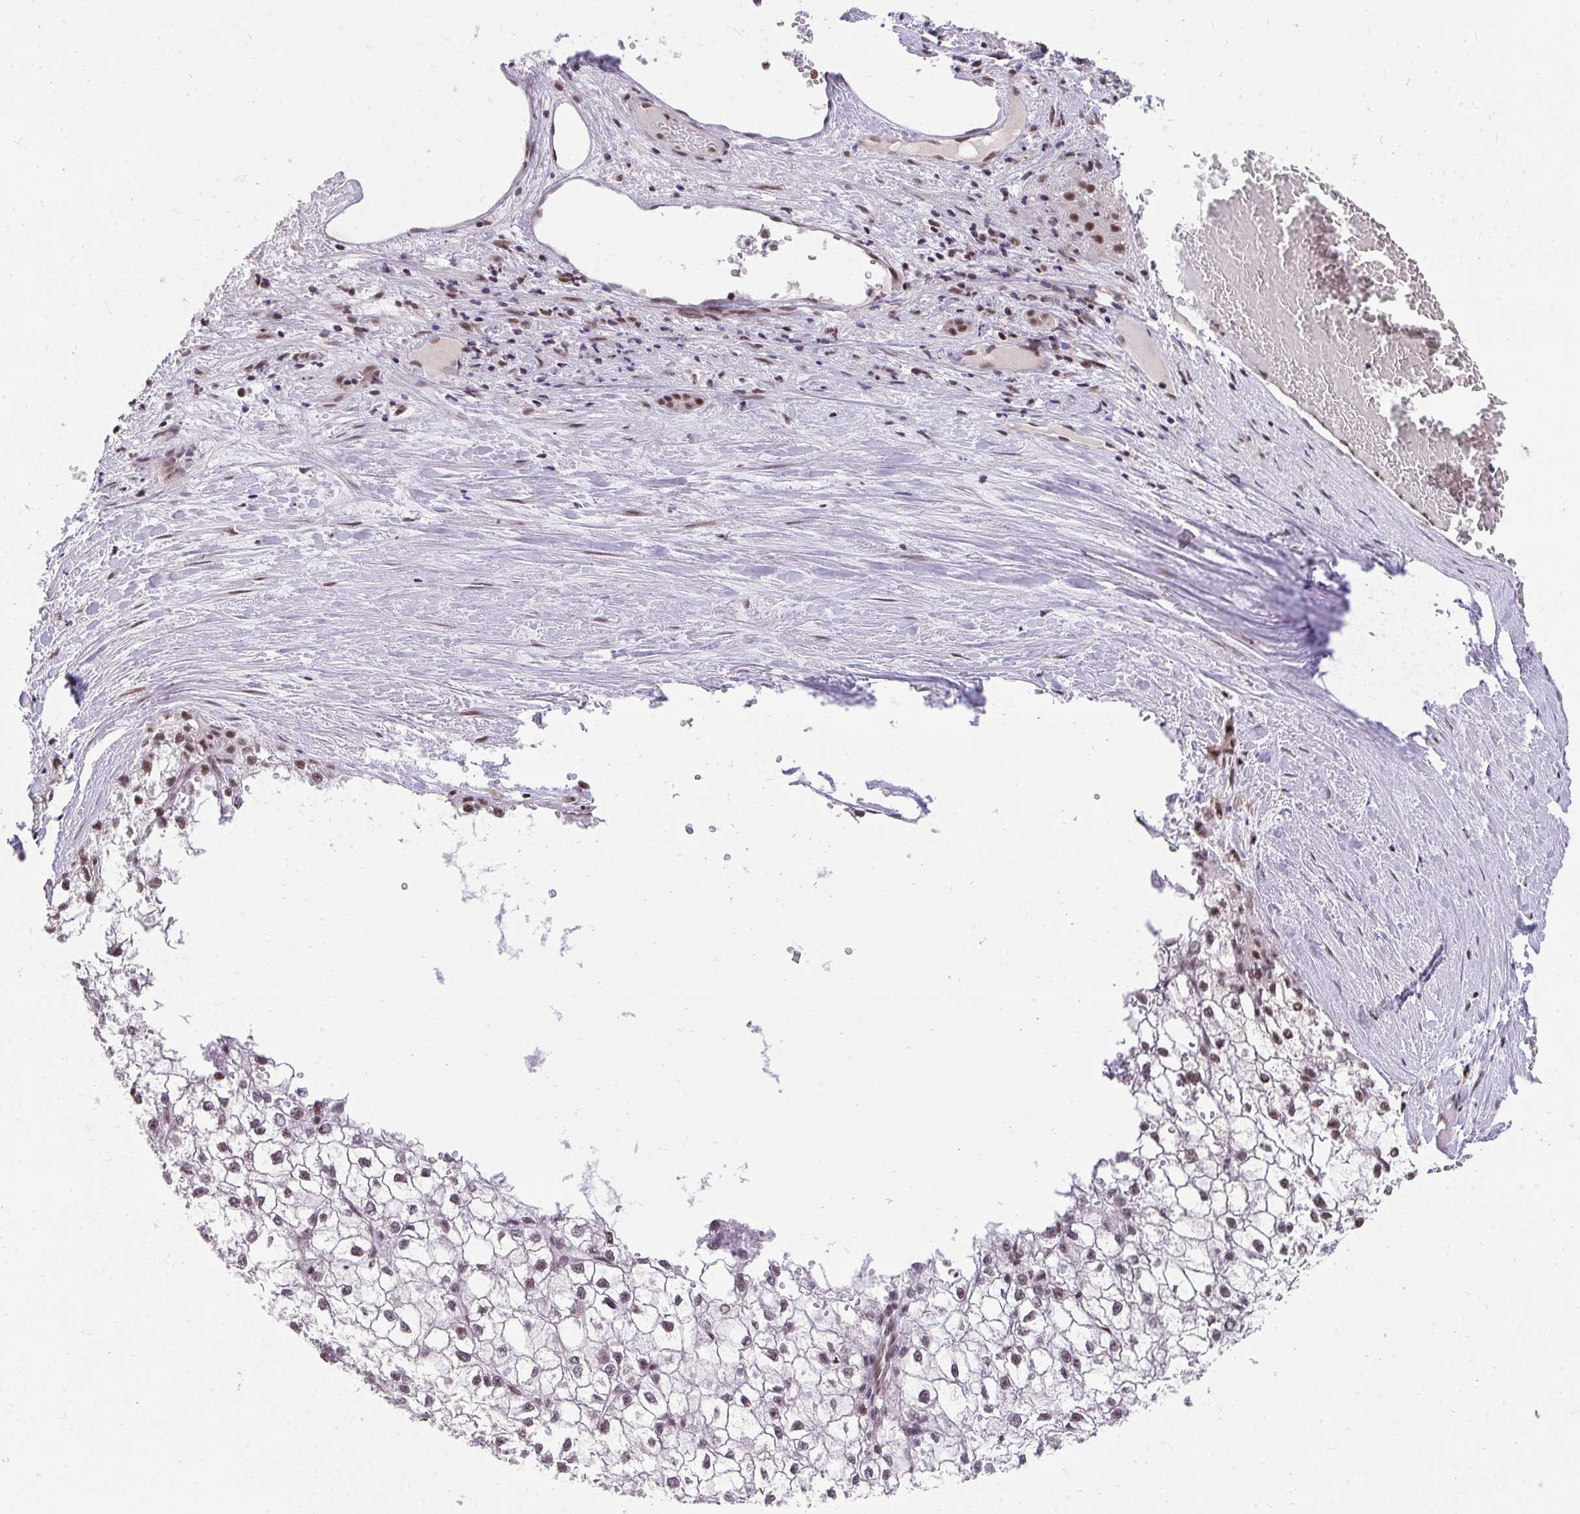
{"staining": {"intensity": "moderate", "quantity": ">75%", "location": "nuclear"}, "tissue": "liver cancer", "cell_type": "Tumor cells", "image_type": "cancer", "snomed": [{"axis": "morphology", "description": "Carcinoma, Hepatocellular, NOS"}, {"axis": "topography", "description": "Liver"}], "caption": "This micrograph shows immunohistochemistry staining of human liver cancer, with medium moderate nuclear positivity in approximately >75% of tumor cells.", "gene": "SYNE4", "patient": {"sex": "female", "age": 43}}